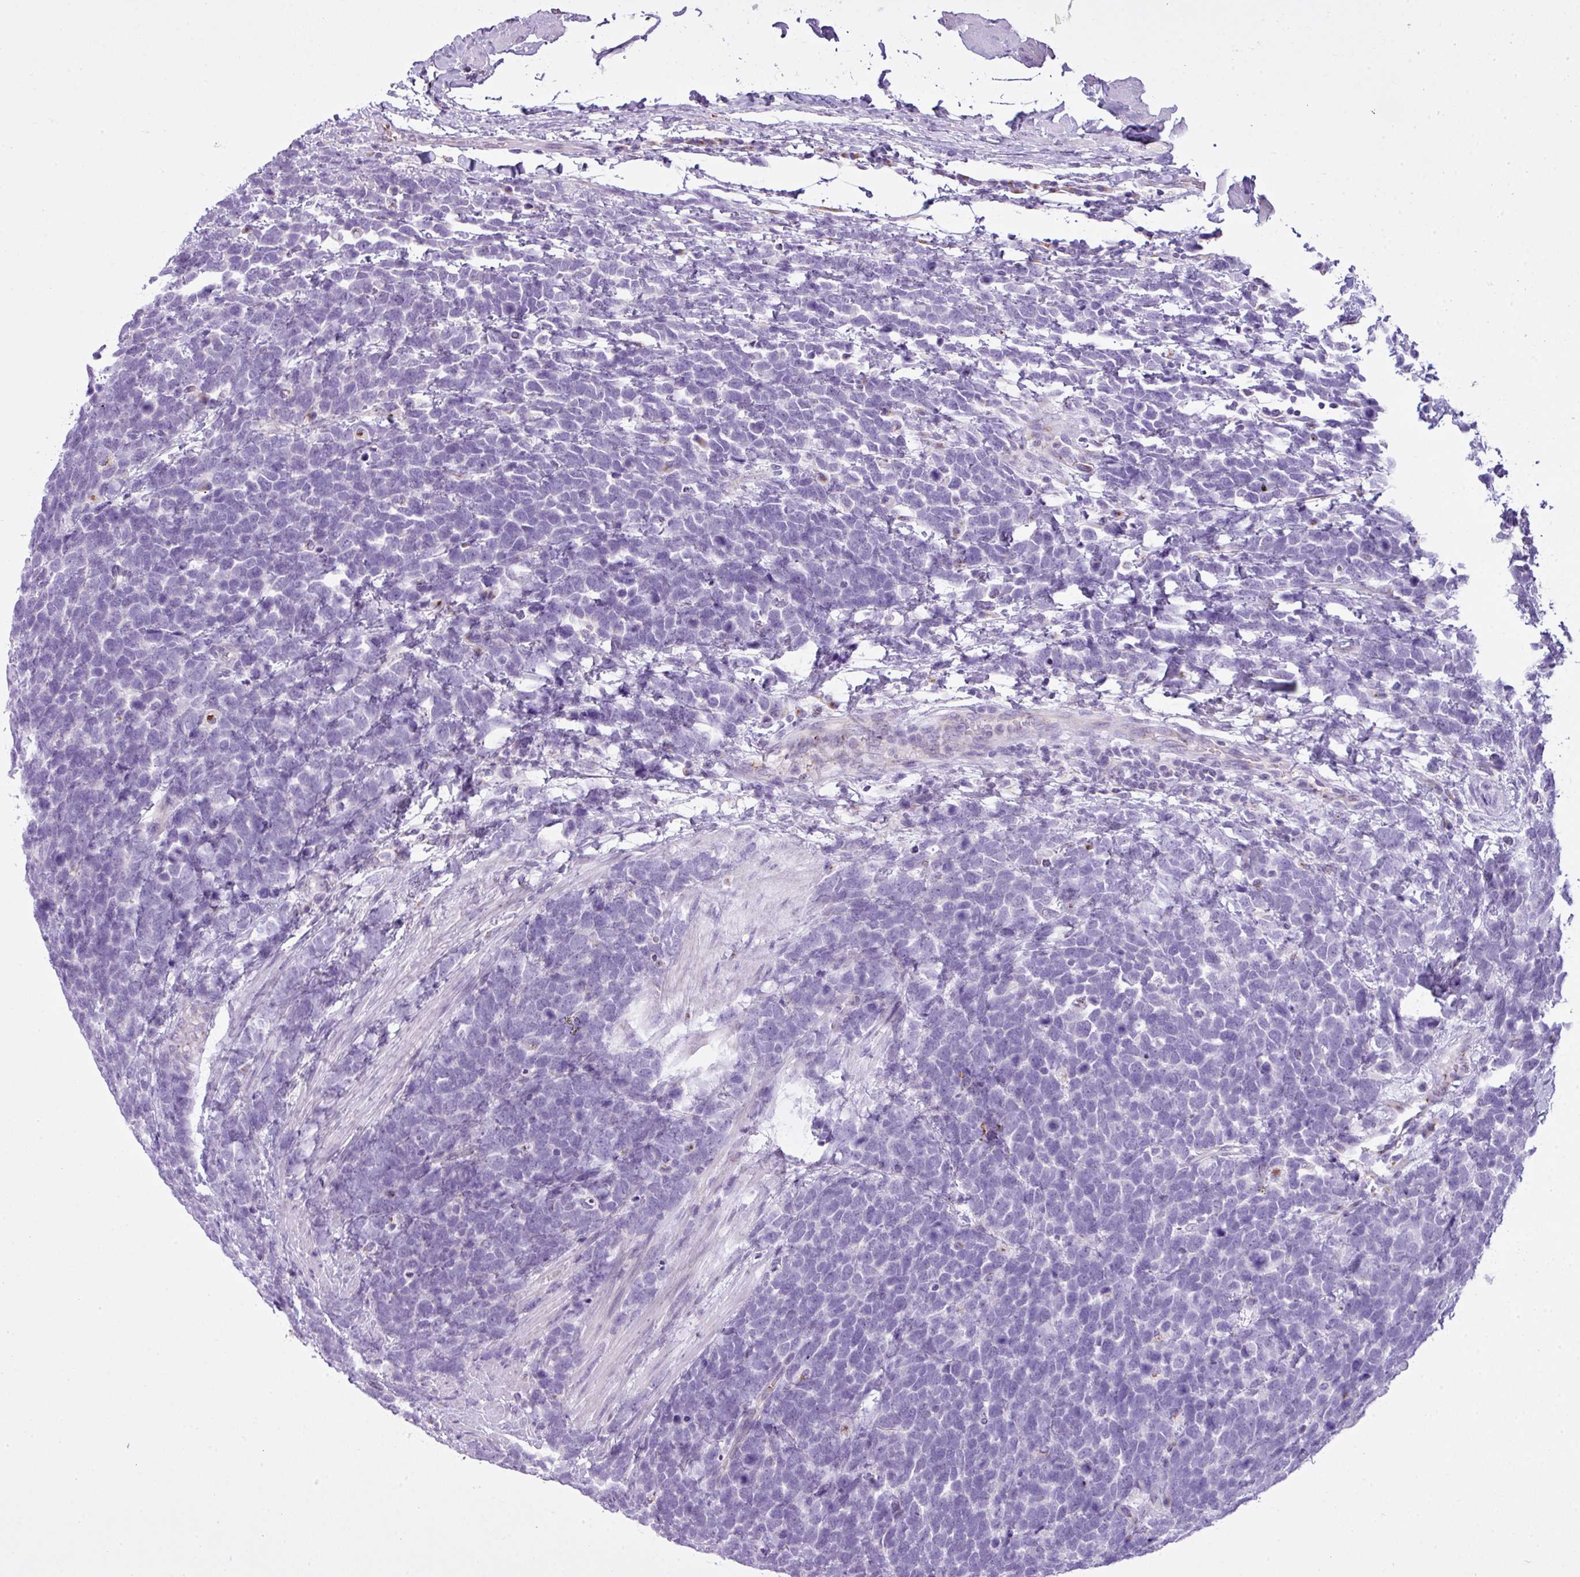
{"staining": {"intensity": "negative", "quantity": "none", "location": "none"}, "tissue": "urothelial cancer", "cell_type": "Tumor cells", "image_type": "cancer", "snomed": [{"axis": "morphology", "description": "Urothelial carcinoma, High grade"}, {"axis": "topography", "description": "Urinary bladder"}], "caption": "The micrograph shows no staining of tumor cells in urothelial cancer.", "gene": "FAM43A", "patient": {"sex": "female", "age": 82}}